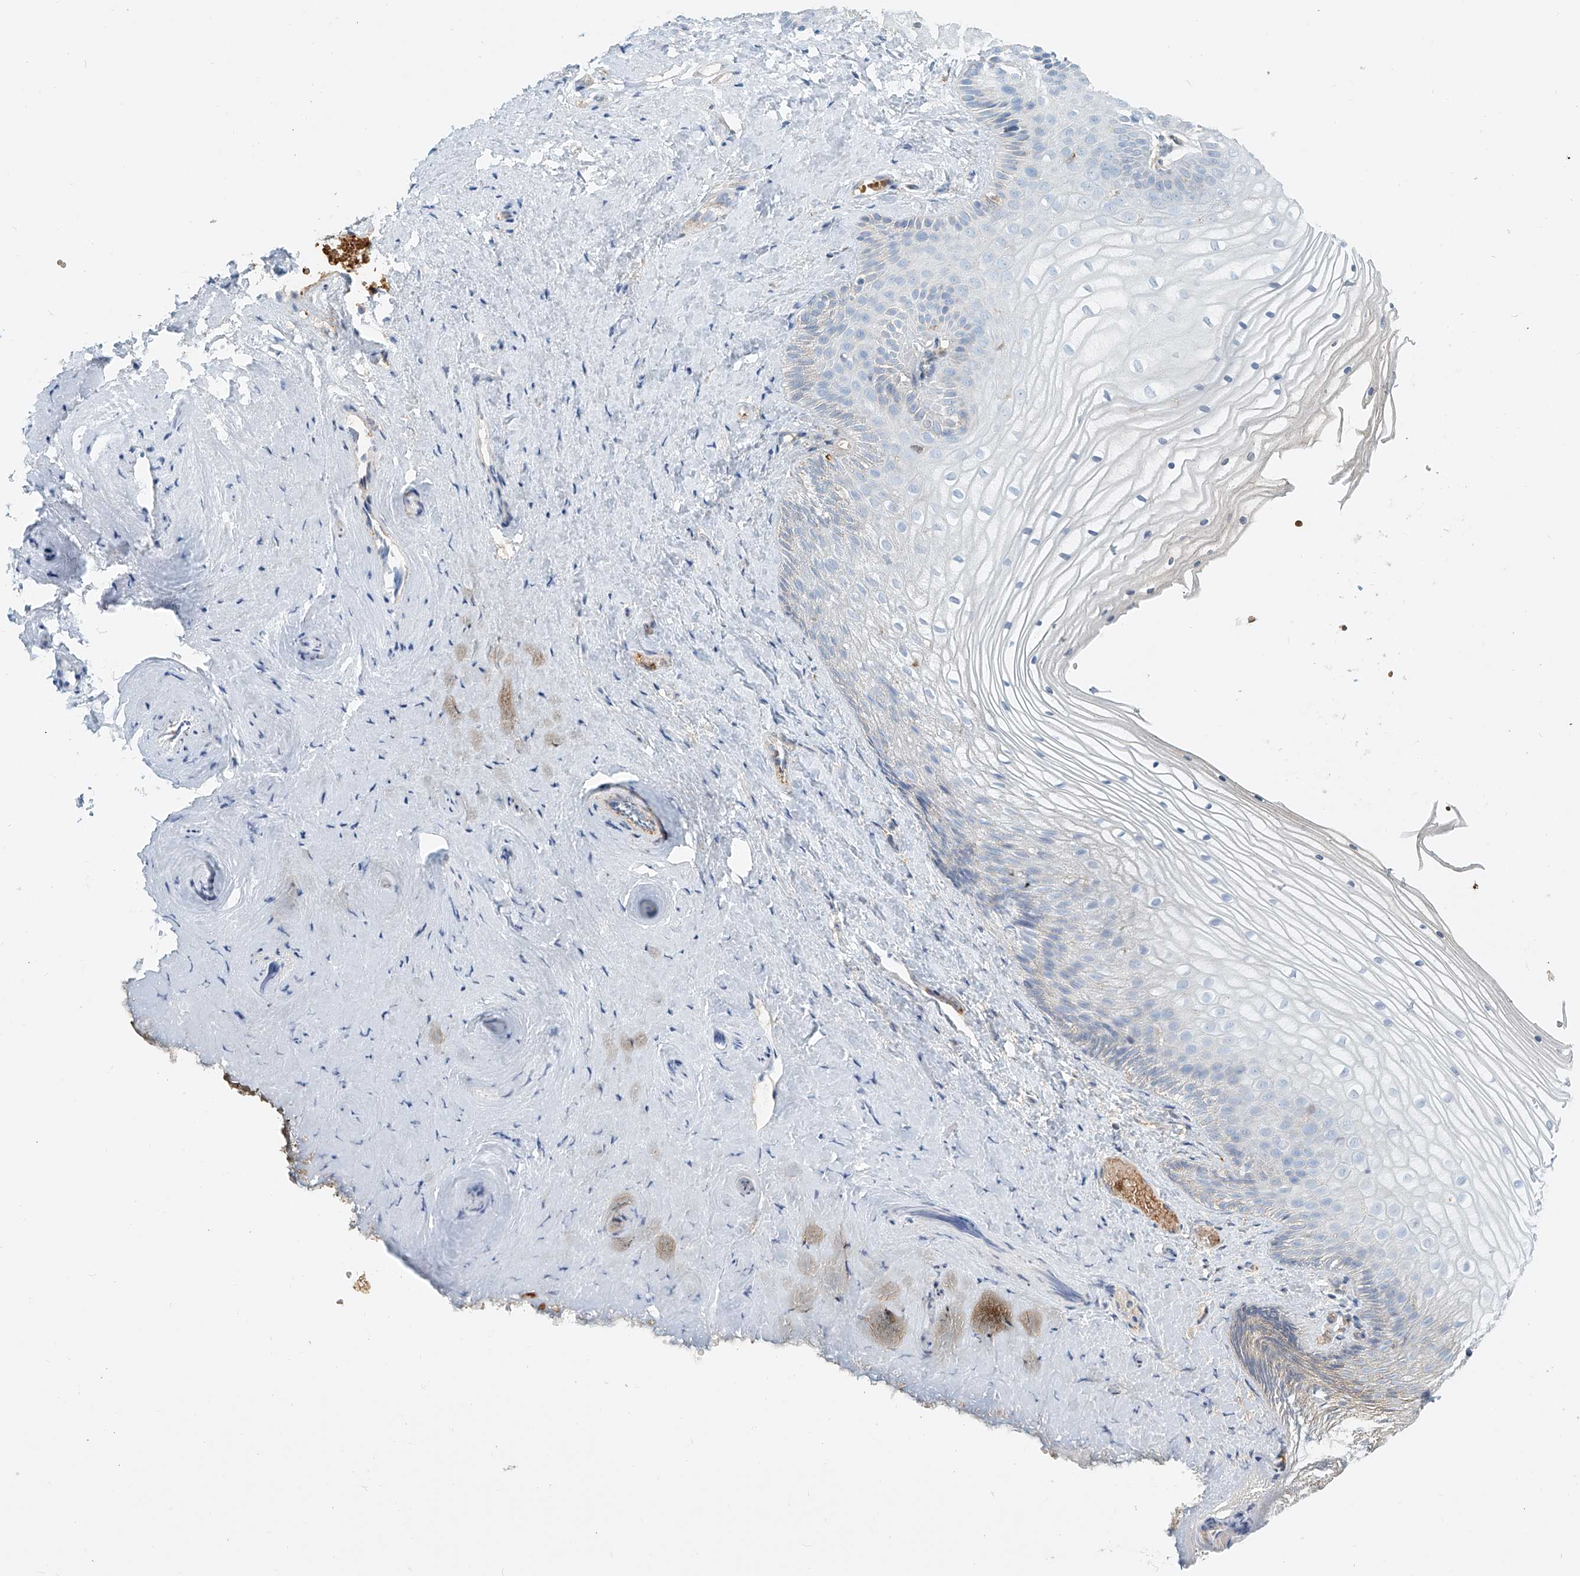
{"staining": {"intensity": "weak", "quantity": "<25%", "location": "cytoplasmic/membranous"}, "tissue": "vagina", "cell_type": "Squamous epithelial cells", "image_type": "normal", "snomed": [{"axis": "morphology", "description": "Normal tissue, NOS"}, {"axis": "topography", "description": "Vagina"}, {"axis": "topography", "description": "Cervix"}], "caption": "Immunohistochemistry (IHC) photomicrograph of benign human vagina stained for a protein (brown), which exhibits no staining in squamous epithelial cells.", "gene": "PTPRA", "patient": {"sex": "female", "age": 40}}